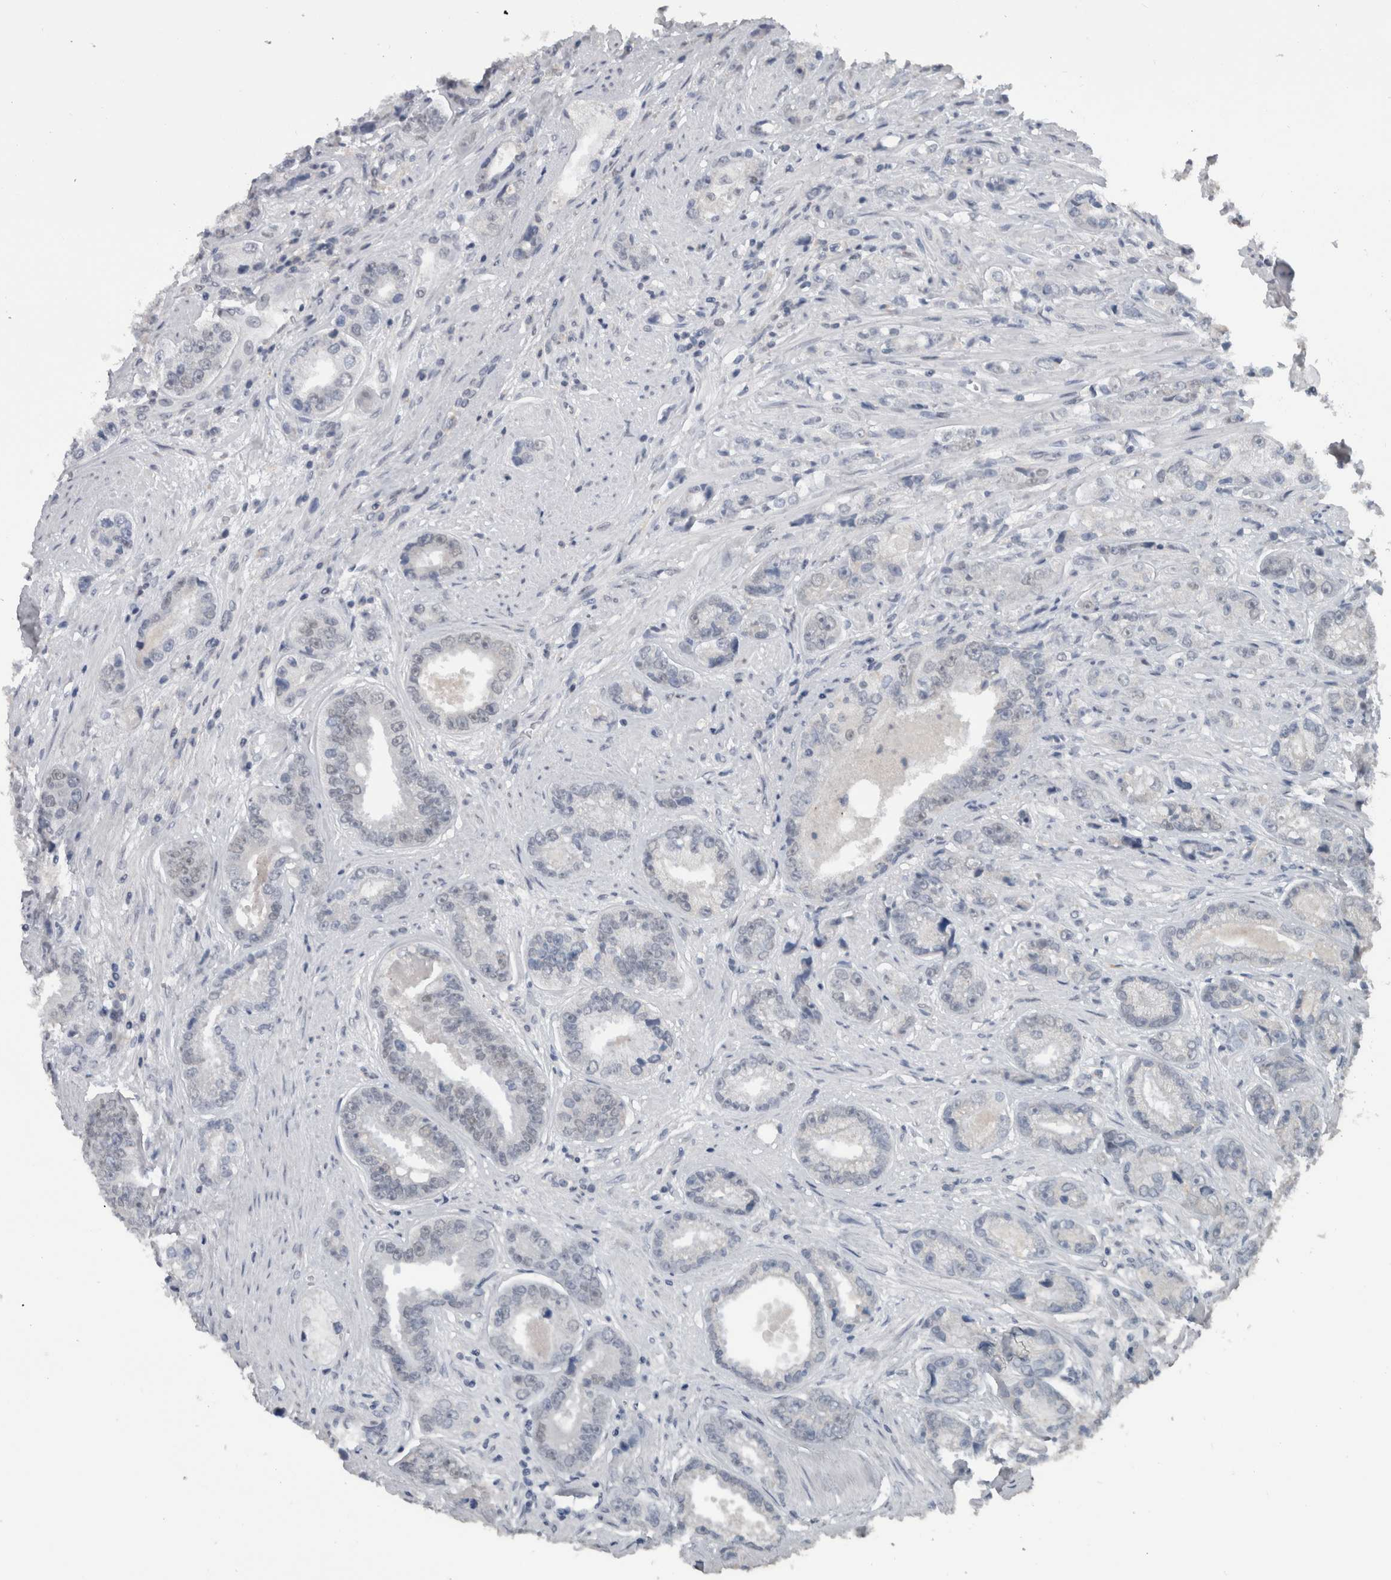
{"staining": {"intensity": "negative", "quantity": "none", "location": "none"}, "tissue": "prostate cancer", "cell_type": "Tumor cells", "image_type": "cancer", "snomed": [{"axis": "morphology", "description": "Adenocarcinoma, High grade"}, {"axis": "topography", "description": "Prostate"}], "caption": "Immunohistochemical staining of prostate cancer exhibits no significant staining in tumor cells. The staining was performed using DAB to visualize the protein expression in brown, while the nuclei were stained in blue with hematoxylin (Magnification: 20x).", "gene": "ZBTB21", "patient": {"sex": "male", "age": 61}}